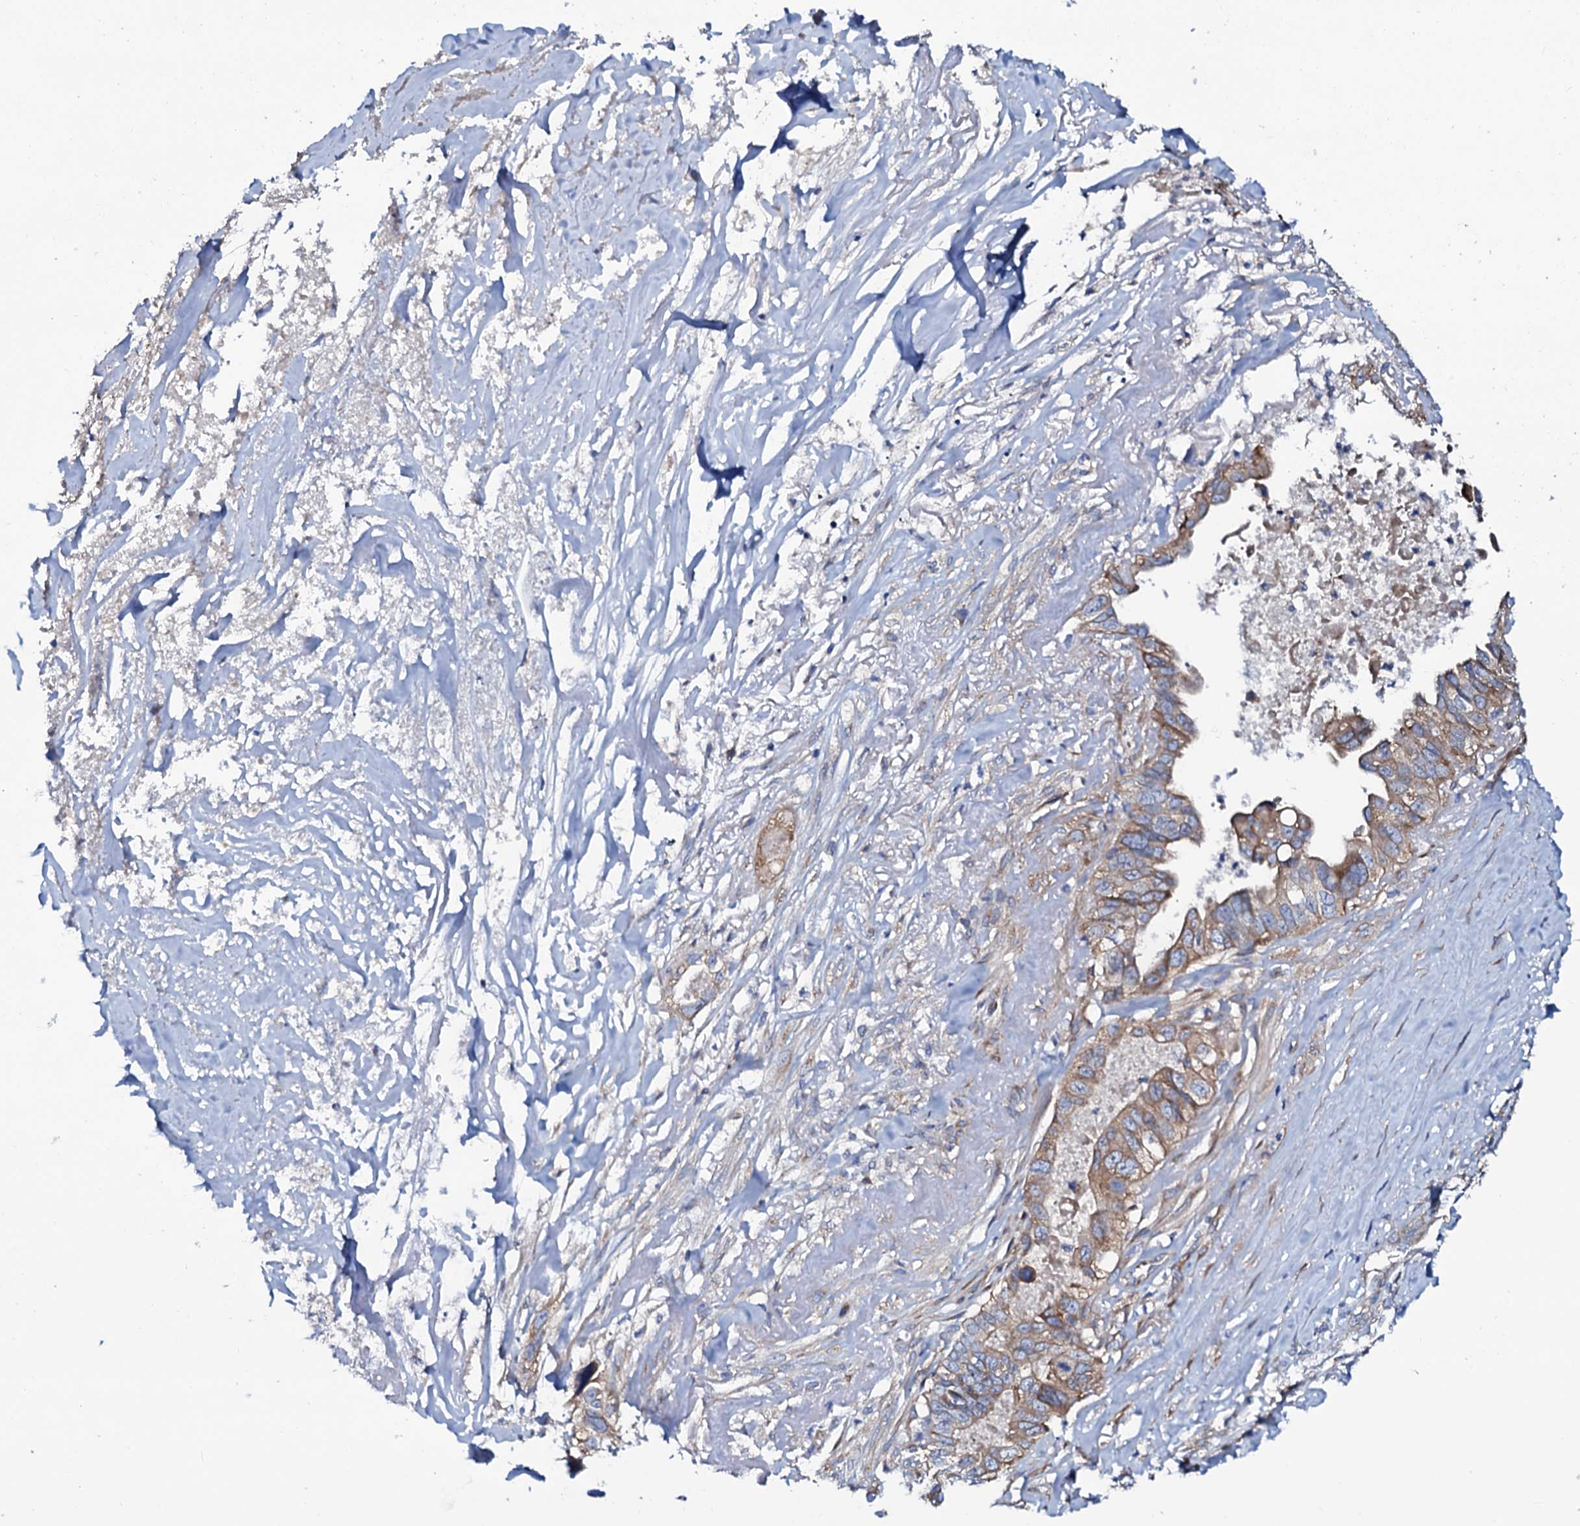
{"staining": {"intensity": "weak", "quantity": "25%-75%", "location": "cytoplasmic/membranous"}, "tissue": "liver cancer", "cell_type": "Tumor cells", "image_type": "cancer", "snomed": [{"axis": "morphology", "description": "Cholangiocarcinoma"}, {"axis": "topography", "description": "Liver"}], "caption": "Weak cytoplasmic/membranous protein positivity is seen in approximately 25%-75% of tumor cells in liver cancer.", "gene": "STARD13", "patient": {"sex": "female", "age": 79}}